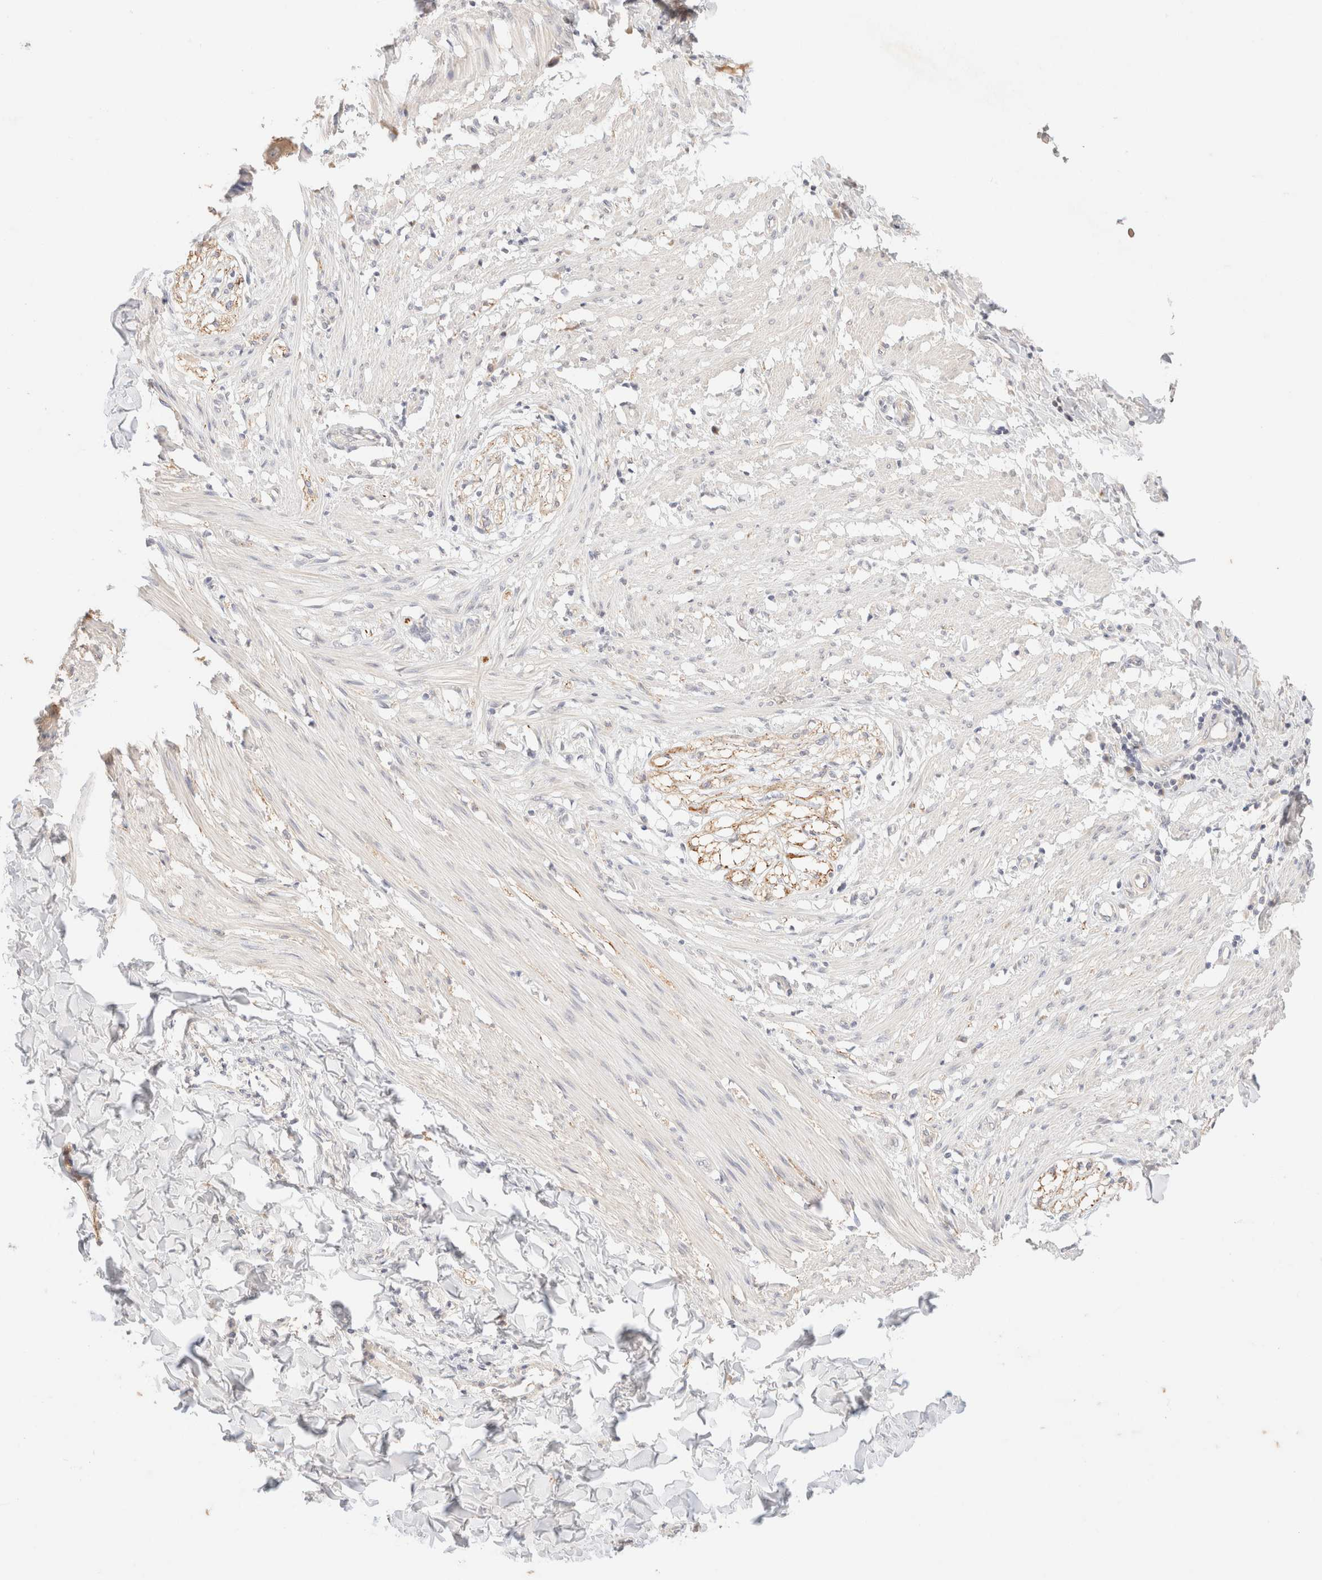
{"staining": {"intensity": "negative", "quantity": "none", "location": "none"}, "tissue": "smooth muscle", "cell_type": "Smooth muscle cells", "image_type": "normal", "snomed": [{"axis": "morphology", "description": "Normal tissue, NOS"}, {"axis": "morphology", "description": "Adenocarcinoma, NOS"}, {"axis": "topography", "description": "Smooth muscle"}, {"axis": "topography", "description": "Colon"}], "caption": "Human smooth muscle stained for a protein using immunohistochemistry (IHC) shows no positivity in smooth muscle cells.", "gene": "SNTB1", "patient": {"sex": "male", "age": 14}}